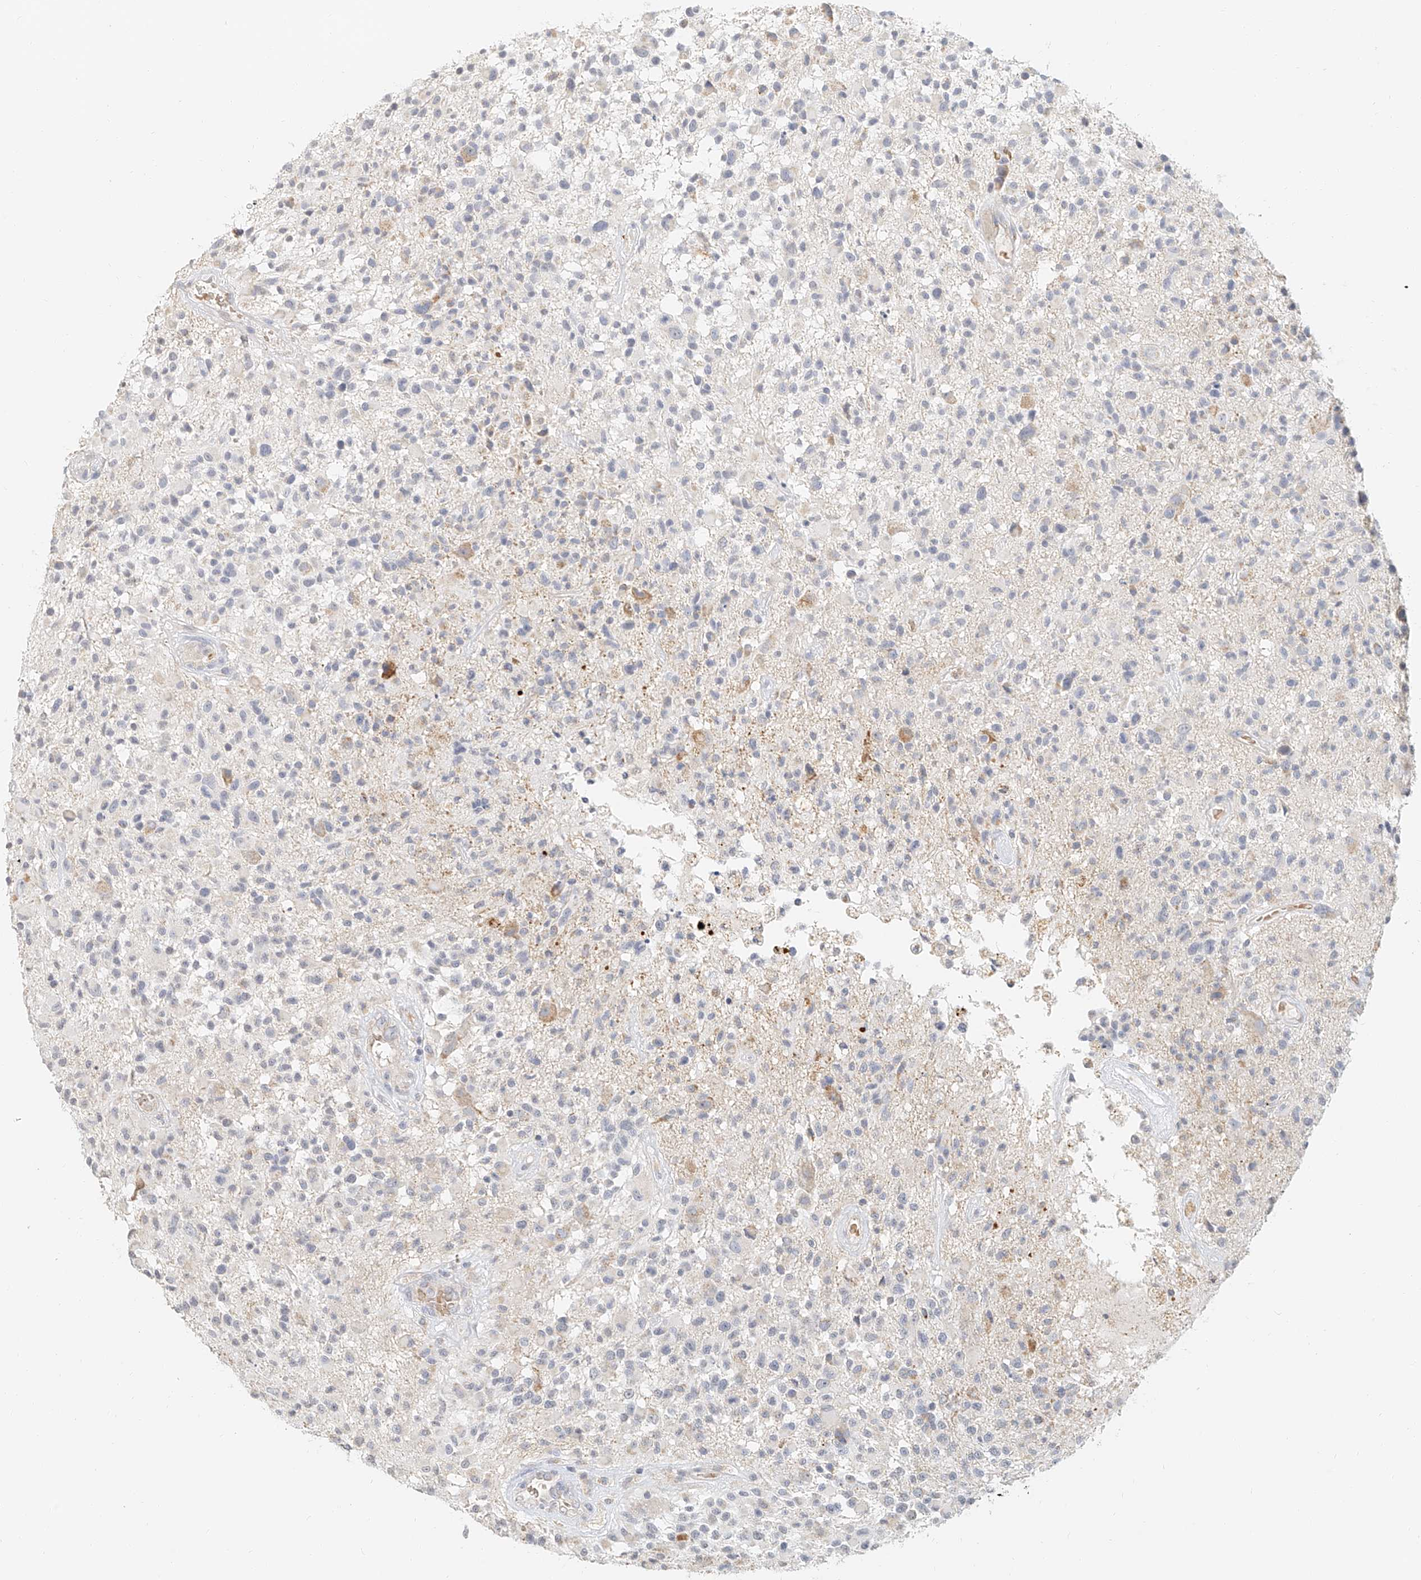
{"staining": {"intensity": "negative", "quantity": "none", "location": "none"}, "tissue": "glioma", "cell_type": "Tumor cells", "image_type": "cancer", "snomed": [{"axis": "morphology", "description": "Glioma, malignant, High grade"}, {"axis": "morphology", "description": "Glioblastoma, NOS"}, {"axis": "topography", "description": "Brain"}], "caption": "This is an immunohistochemistry (IHC) image of human glioma. There is no expression in tumor cells.", "gene": "CXorf58", "patient": {"sex": "male", "age": 60}}